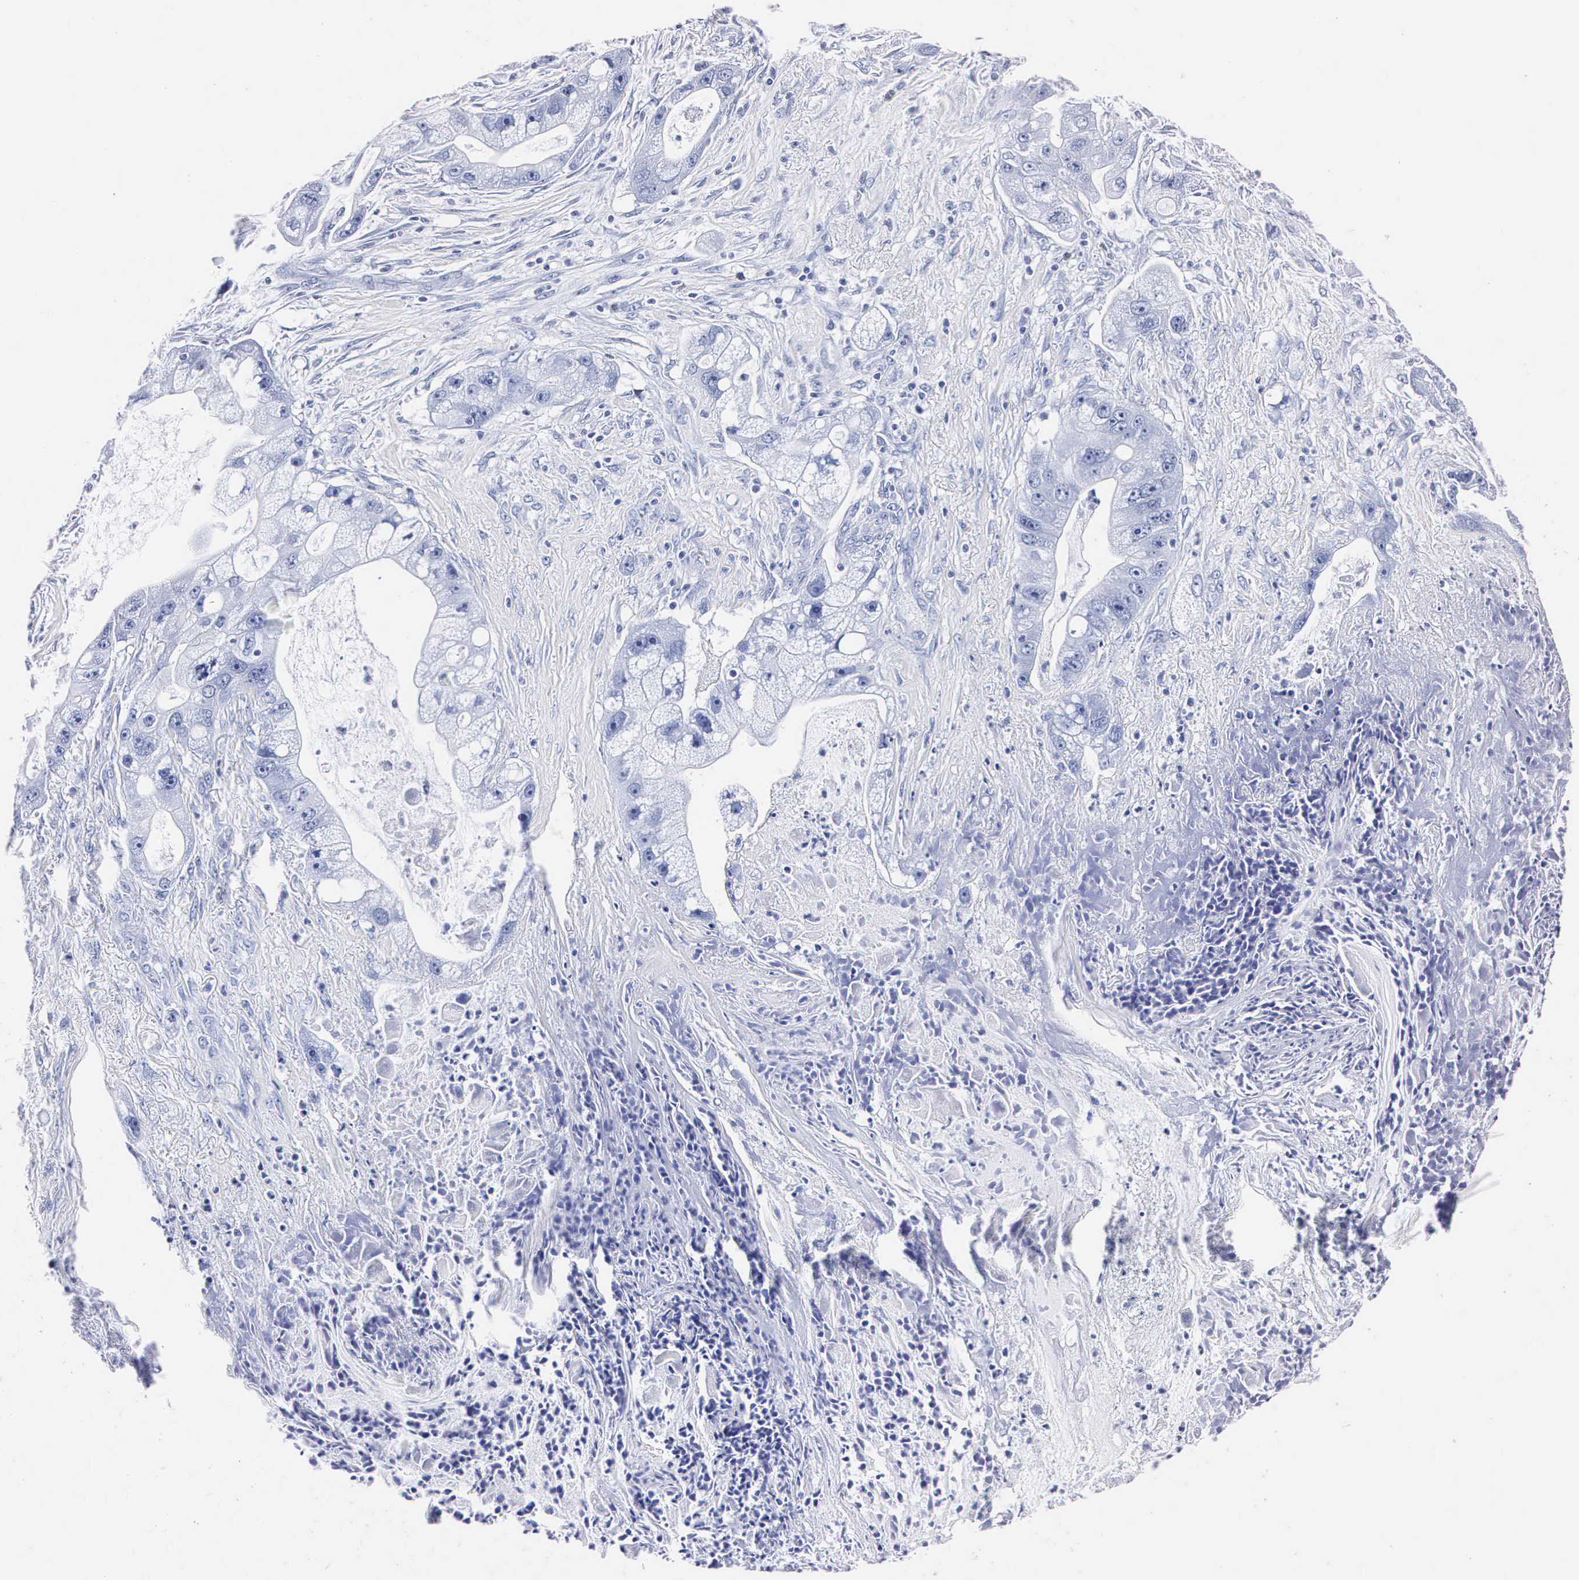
{"staining": {"intensity": "negative", "quantity": "none", "location": "none"}, "tissue": "pancreatic cancer", "cell_type": "Tumor cells", "image_type": "cancer", "snomed": [{"axis": "morphology", "description": "Adenocarcinoma, NOS"}, {"axis": "topography", "description": "Pancreas"}, {"axis": "topography", "description": "Stomach, upper"}], "caption": "There is no significant expression in tumor cells of pancreatic cancer. (Stains: DAB IHC with hematoxylin counter stain, Microscopy: brightfield microscopy at high magnification).", "gene": "MB", "patient": {"sex": "male", "age": 77}}